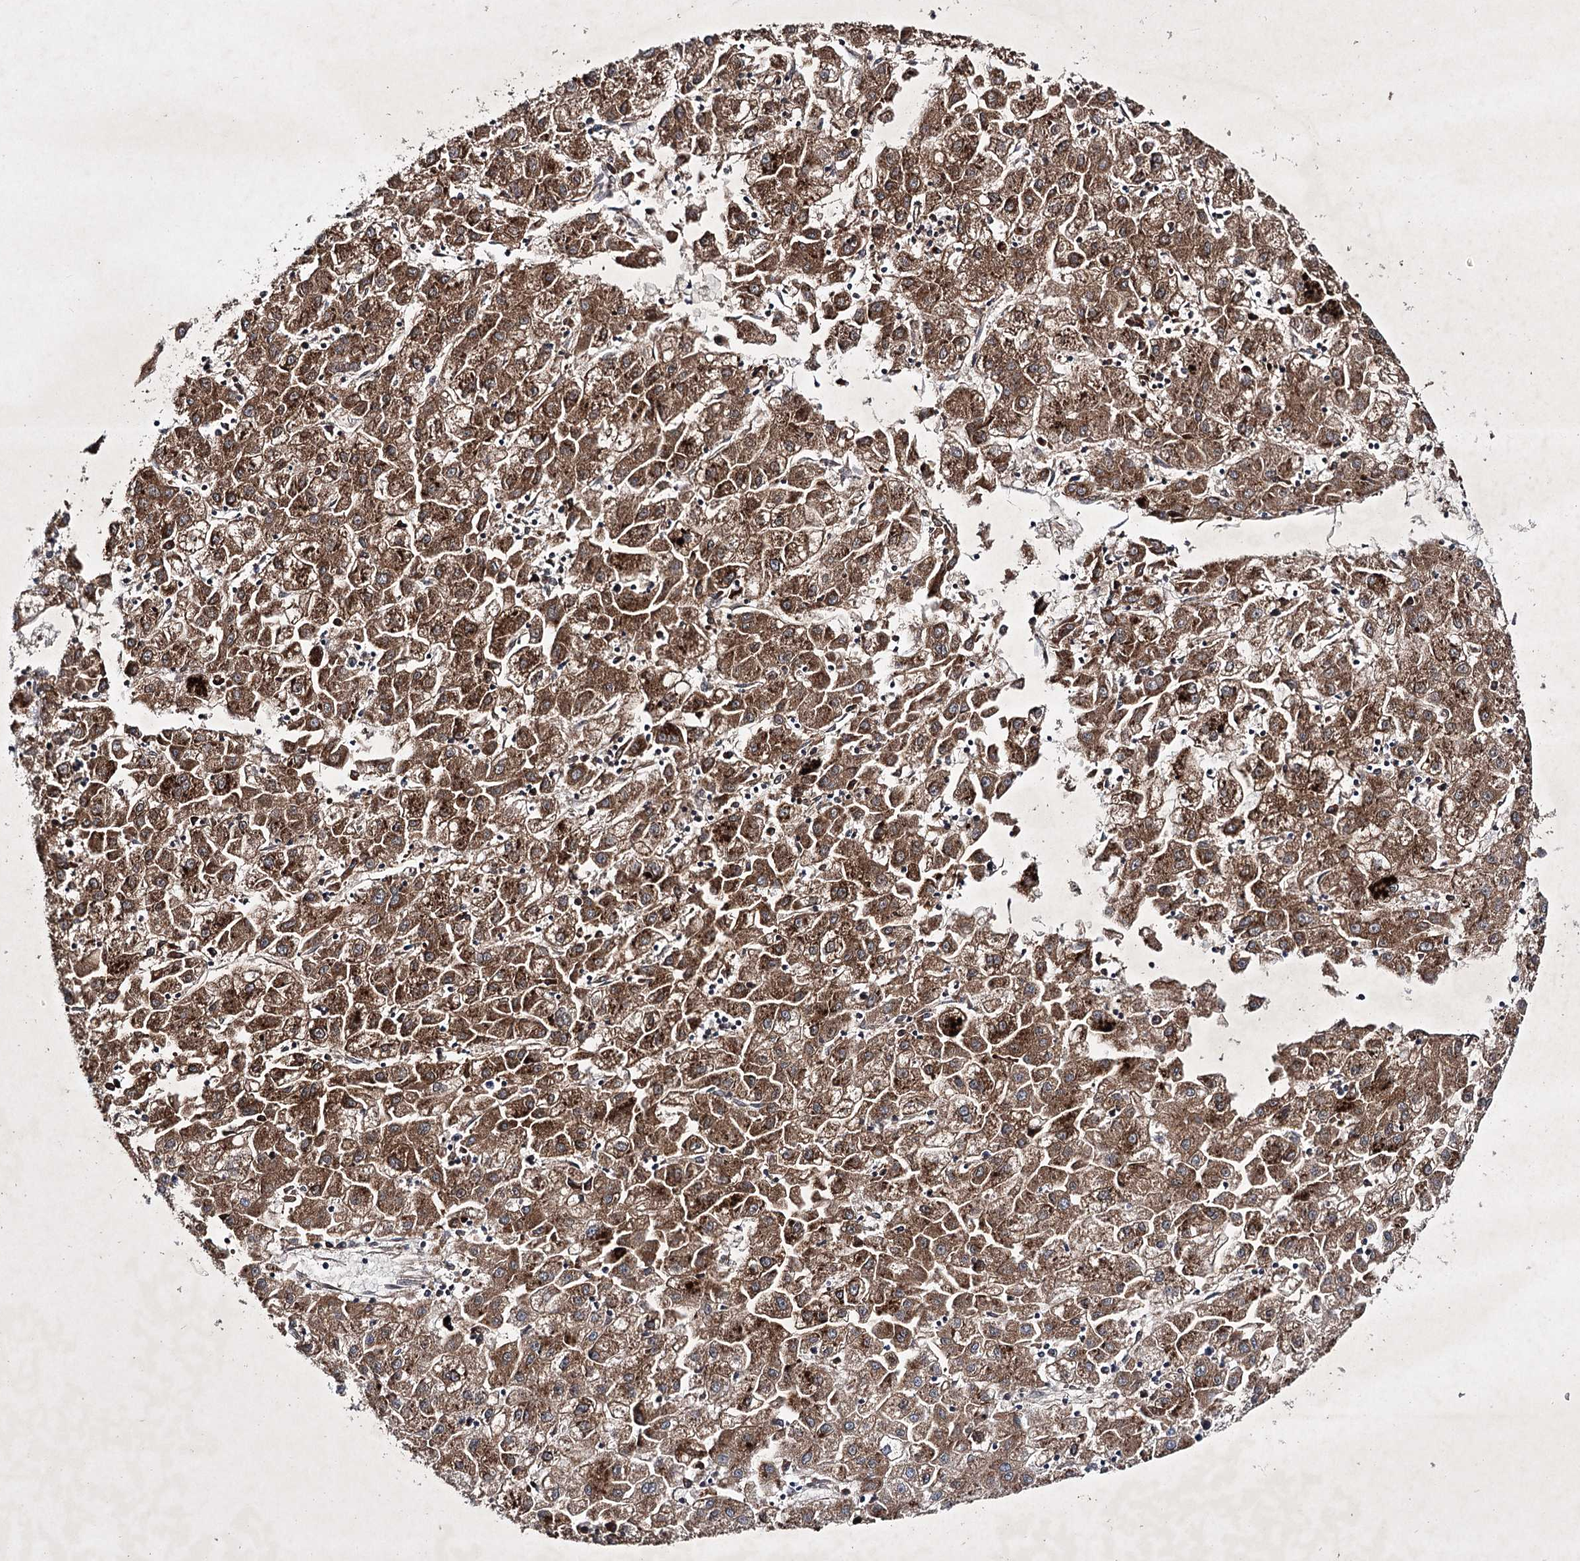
{"staining": {"intensity": "moderate", "quantity": ">75%", "location": "cytoplasmic/membranous"}, "tissue": "liver cancer", "cell_type": "Tumor cells", "image_type": "cancer", "snomed": [{"axis": "morphology", "description": "Carcinoma, Hepatocellular, NOS"}, {"axis": "topography", "description": "Liver"}], "caption": "The photomicrograph demonstrates staining of liver cancer, revealing moderate cytoplasmic/membranous protein positivity (brown color) within tumor cells. The staining is performed using DAB (3,3'-diaminobenzidine) brown chromogen to label protein expression. The nuclei are counter-stained blue using hematoxylin.", "gene": "ALG9", "patient": {"sex": "male", "age": 72}}